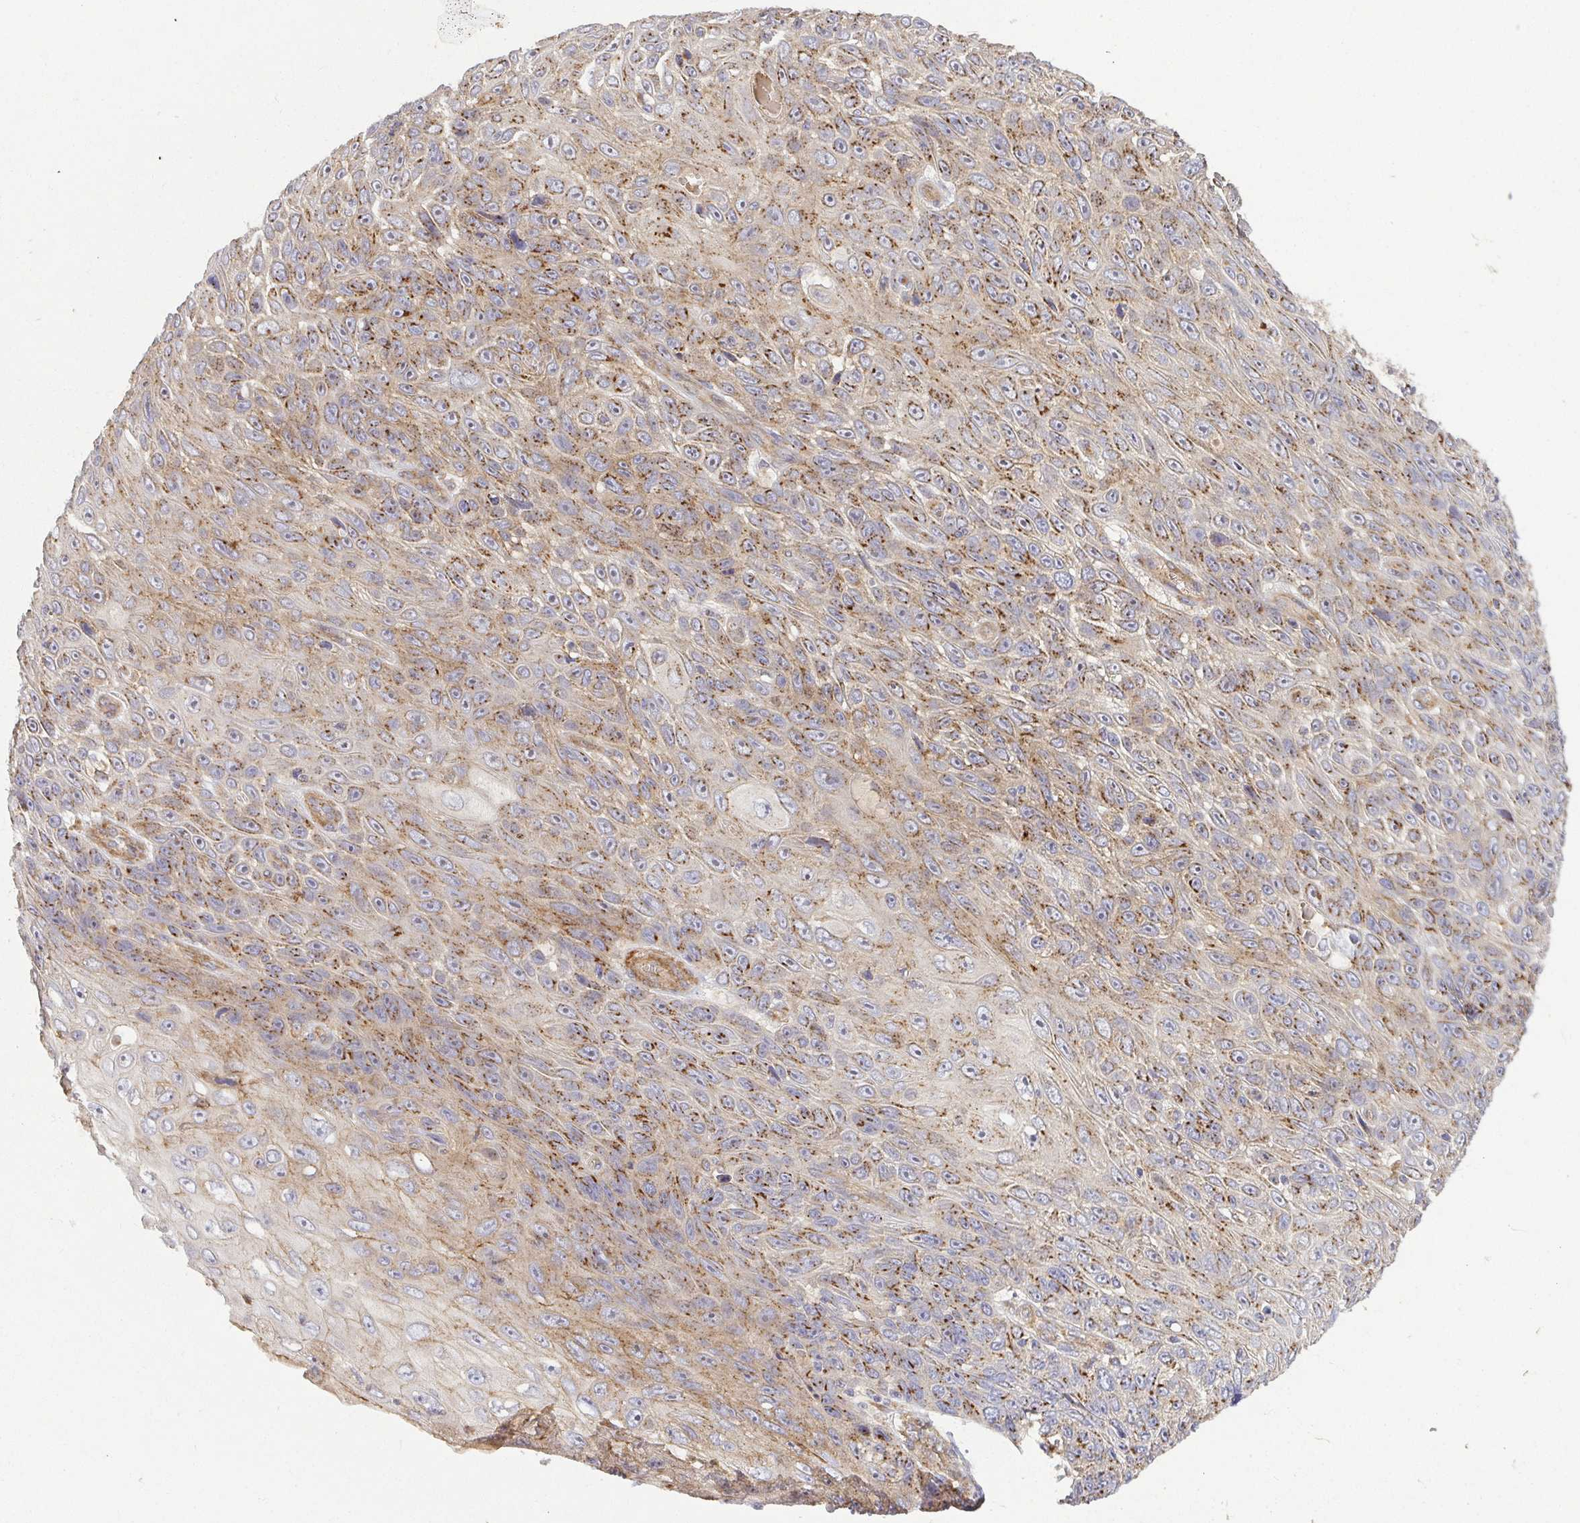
{"staining": {"intensity": "moderate", "quantity": ">75%", "location": "cytoplasmic/membranous"}, "tissue": "skin cancer", "cell_type": "Tumor cells", "image_type": "cancer", "snomed": [{"axis": "morphology", "description": "Squamous cell carcinoma, NOS"}, {"axis": "topography", "description": "Skin"}], "caption": "Immunohistochemical staining of squamous cell carcinoma (skin) reveals moderate cytoplasmic/membranous protein expression in approximately >75% of tumor cells. Ihc stains the protein in brown and the nuclei are stained blue.", "gene": "TM9SF4", "patient": {"sex": "male", "age": 82}}